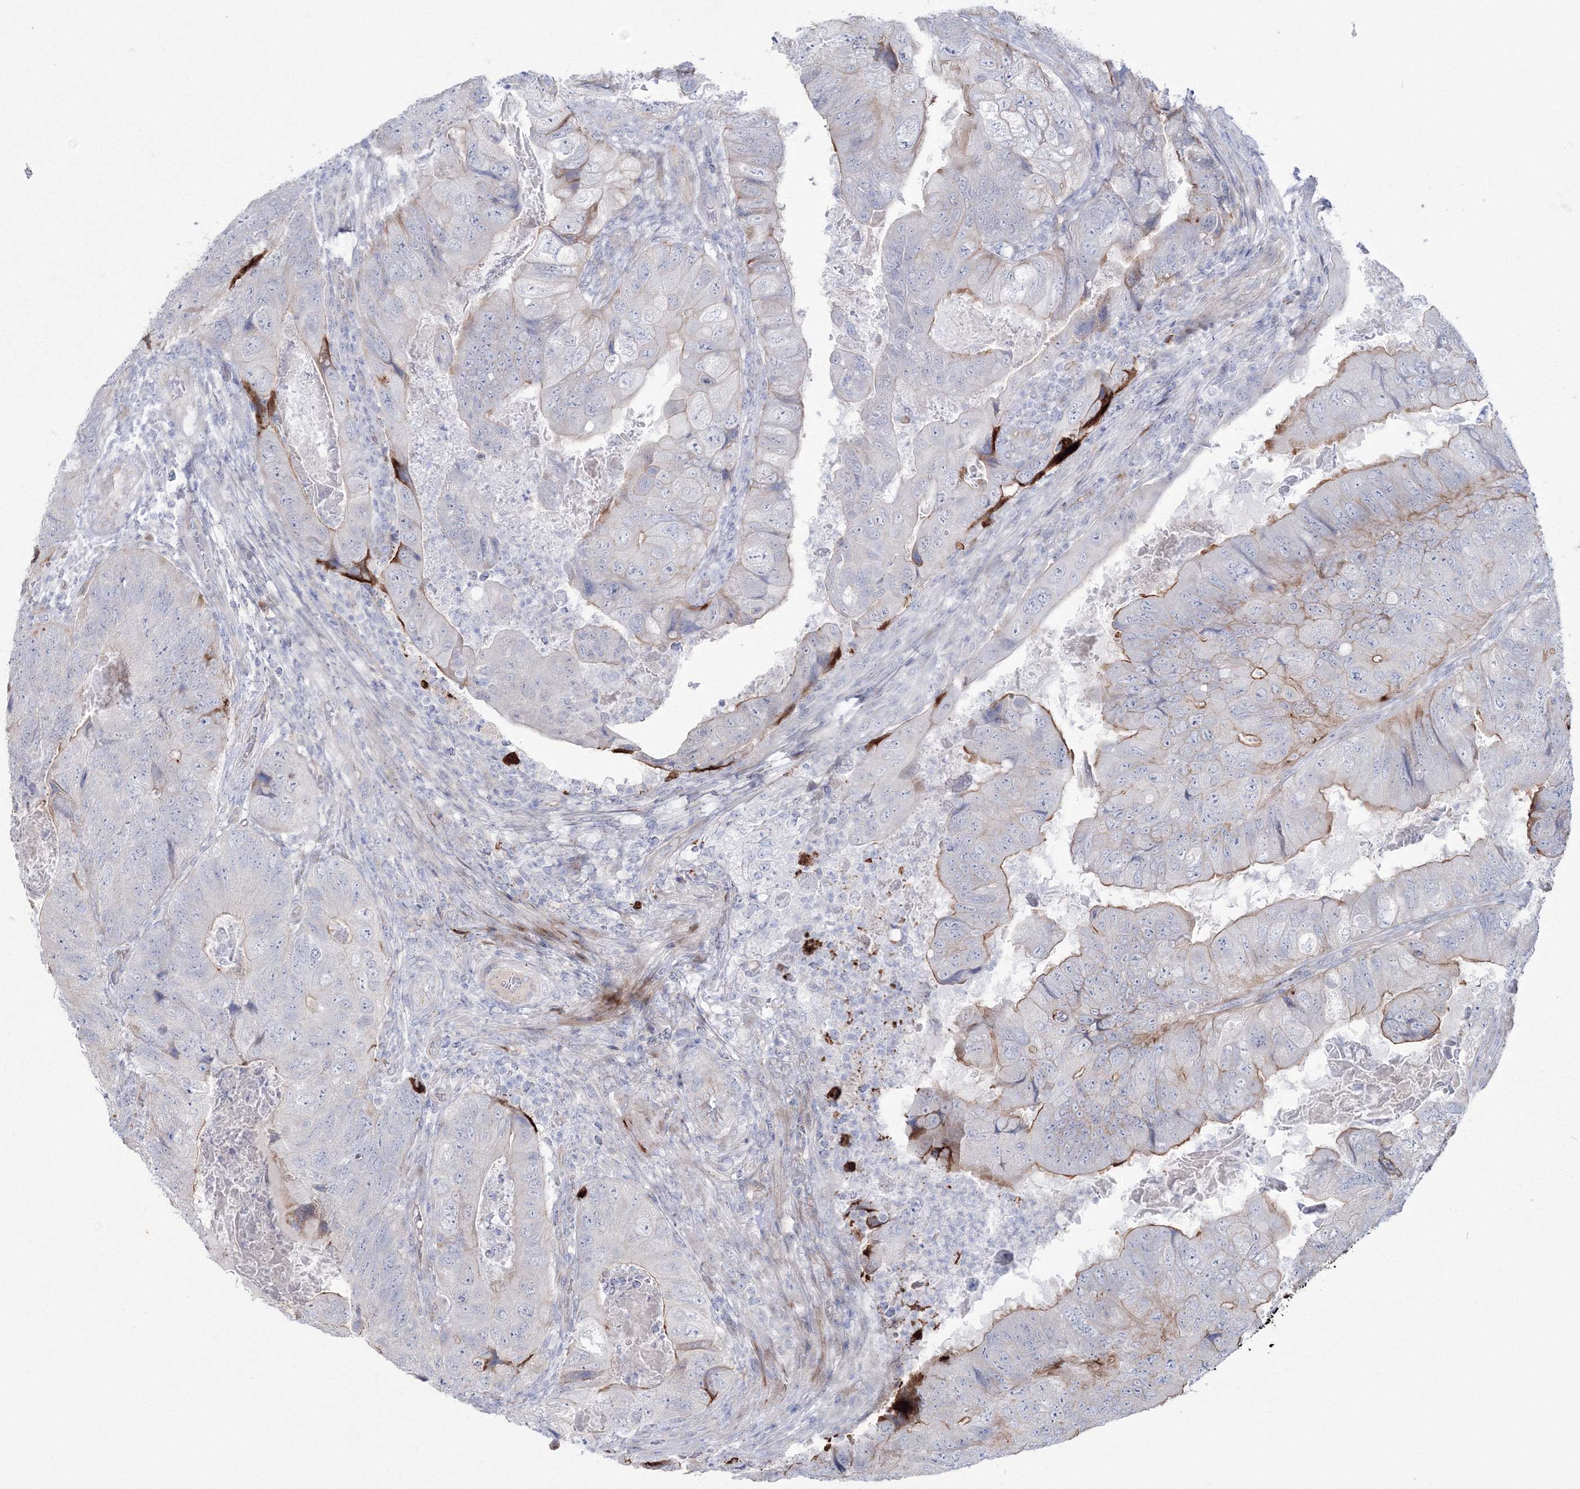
{"staining": {"intensity": "moderate", "quantity": "<25%", "location": "cytoplasmic/membranous"}, "tissue": "colorectal cancer", "cell_type": "Tumor cells", "image_type": "cancer", "snomed": [{"axis": "morphology", "description": "Adenocarcinoma, NOS"}, {"axis": "topography", "description": "Rectum"}], "caption": "Protein expression analysis of adenocarcinoma (colorectal) exhibits moderate cytoplasmic/membranous expression in approximately <25% of tumor cells.", "gene": "HYAL2", "patient": {"sex": "male", "age": 63}}